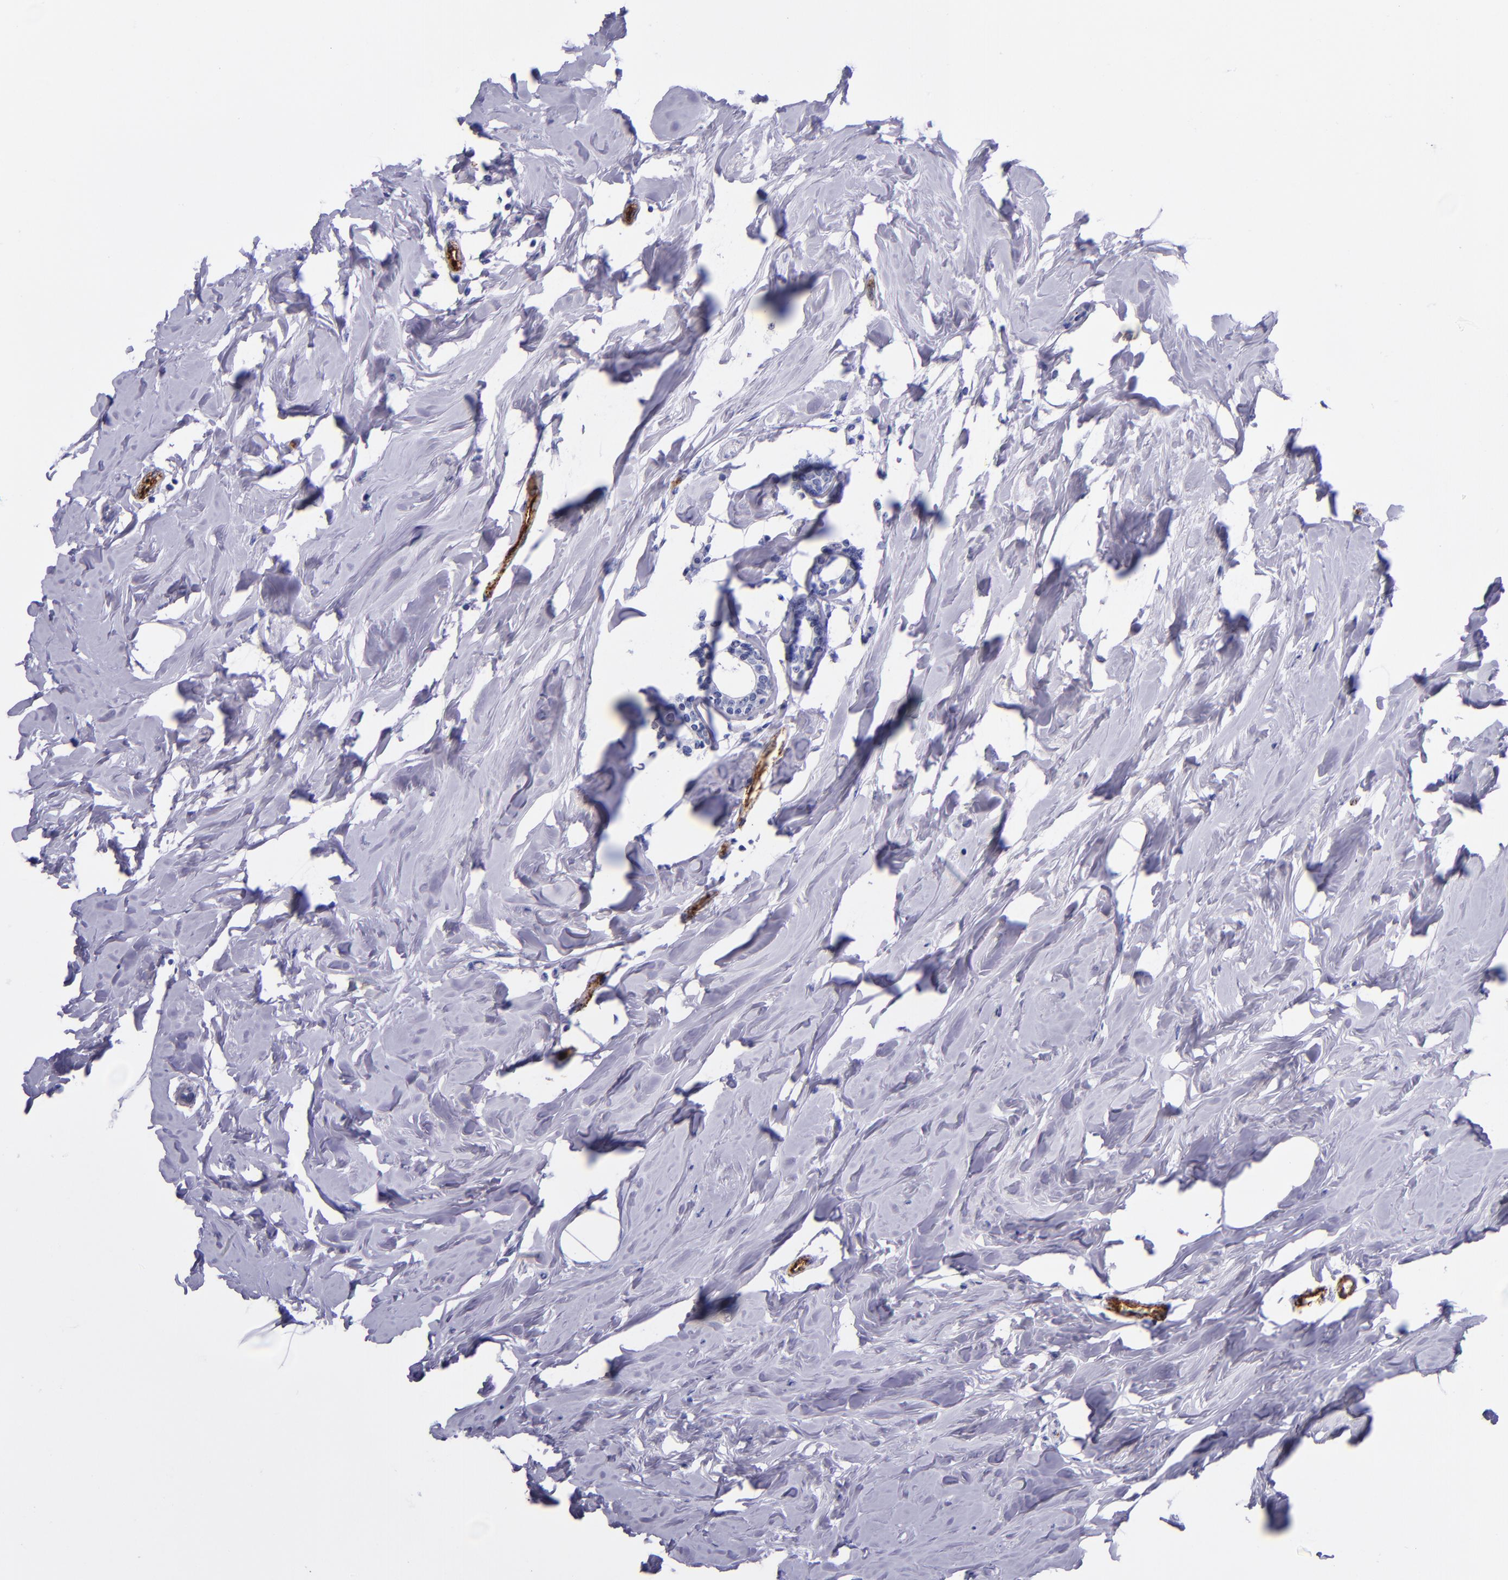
{"staining": {"intensity": "negative", "quantity": "none", "location": "none"}, "tissue": "breast cancer", "cell_type": "Tumor cells", "image_type": "cancer", "snomed": [{"axis": "morphology", "description": "Lobular carcinoma"}, {"axis": "topography", "description": "Breast"}], "caption": "Breast cancer was stained to show a protein in brown. There is no significant positivity in tumor cells.", "gene": "SELE", "patient": {"sex": "female", "age": 51}}